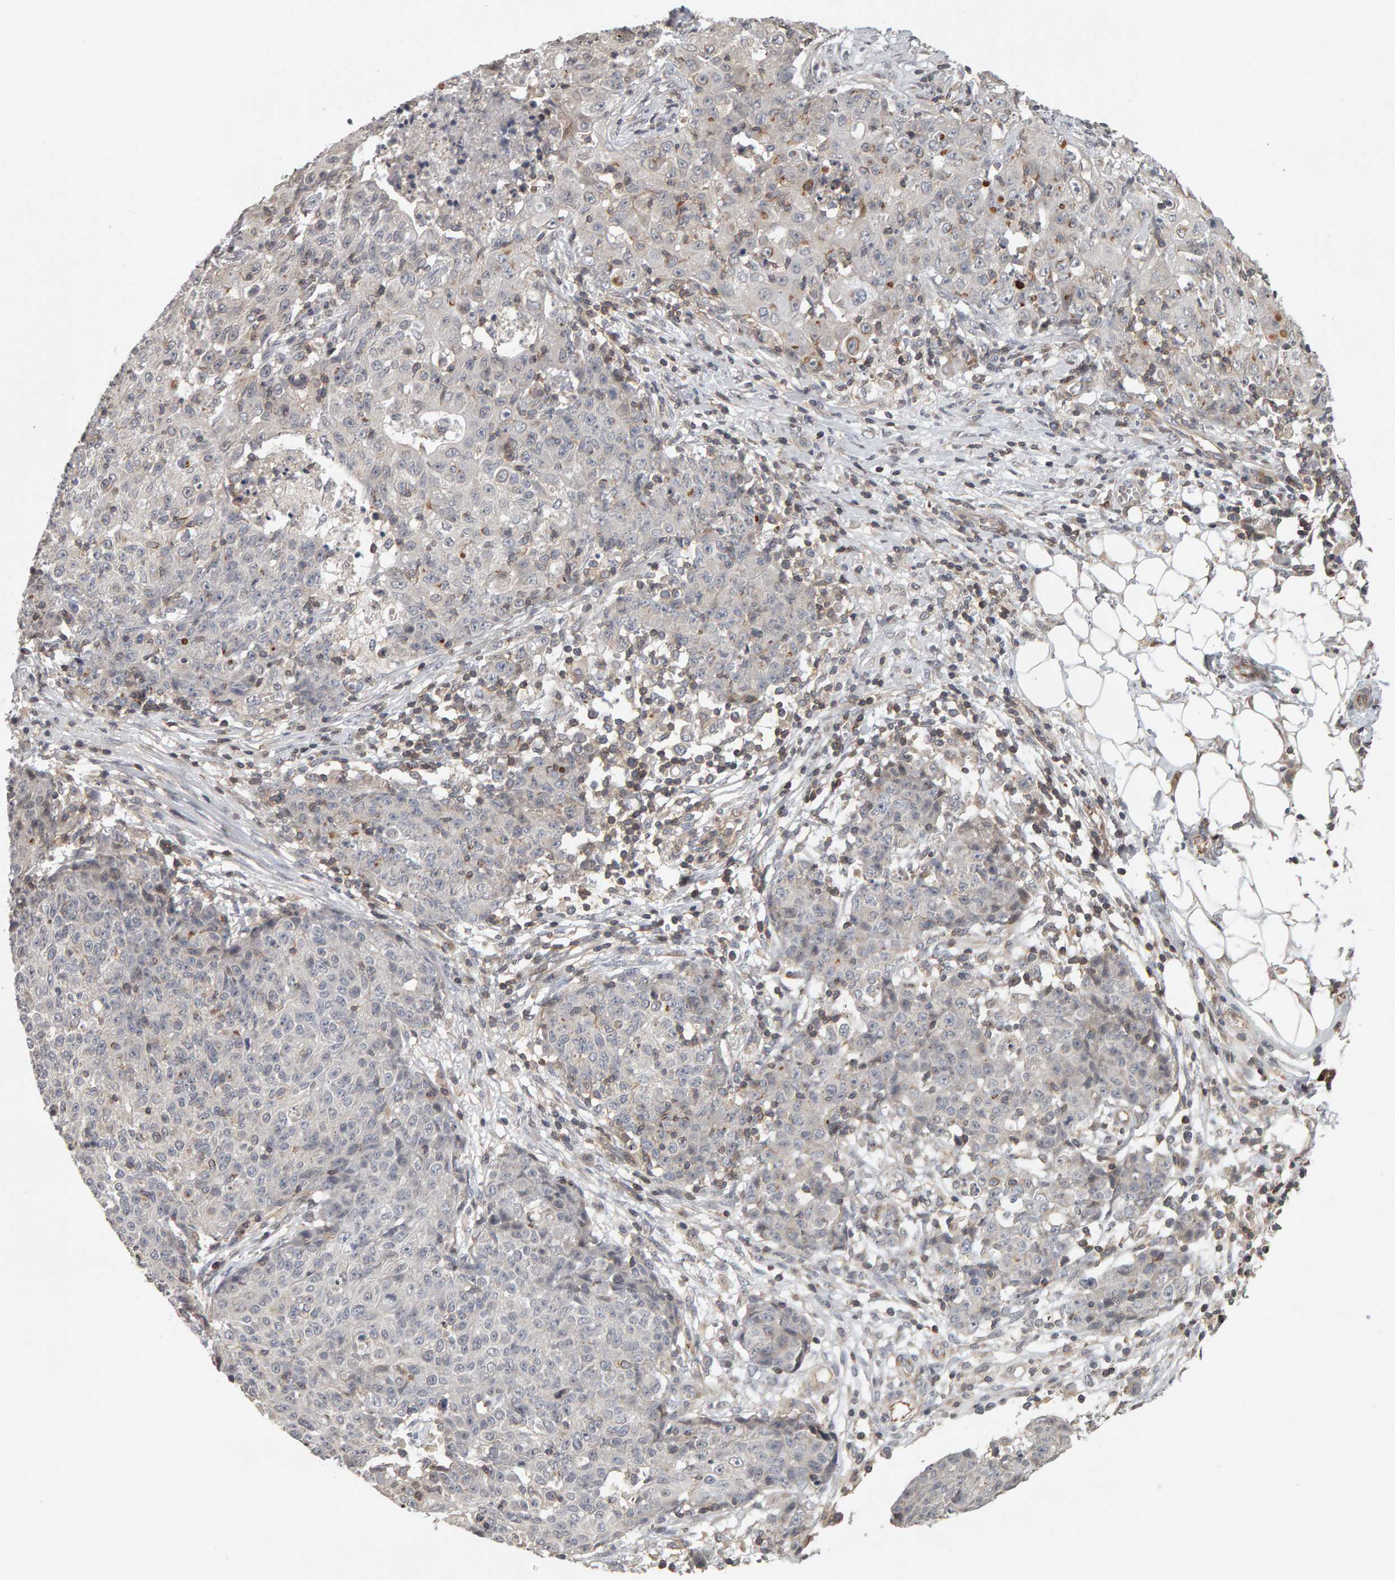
{"staining": {"intensity": "negative", "quantity": "none", "location": "none"}, "tissue": "ovarian cancer", "cell_type": "Tumor cells", "image_type": "cancer", "snomed": [{"axis": "morphology", "description": "Carcinoma, endometroid"}, {"axis": "topography", "description": "Ovary"}], "caption": "Tumor cells are negative for protein expression in human ovarian endometroid carcinoma.", "gene": "TEFM", "patient": {"sex": "female", "age": 42}}